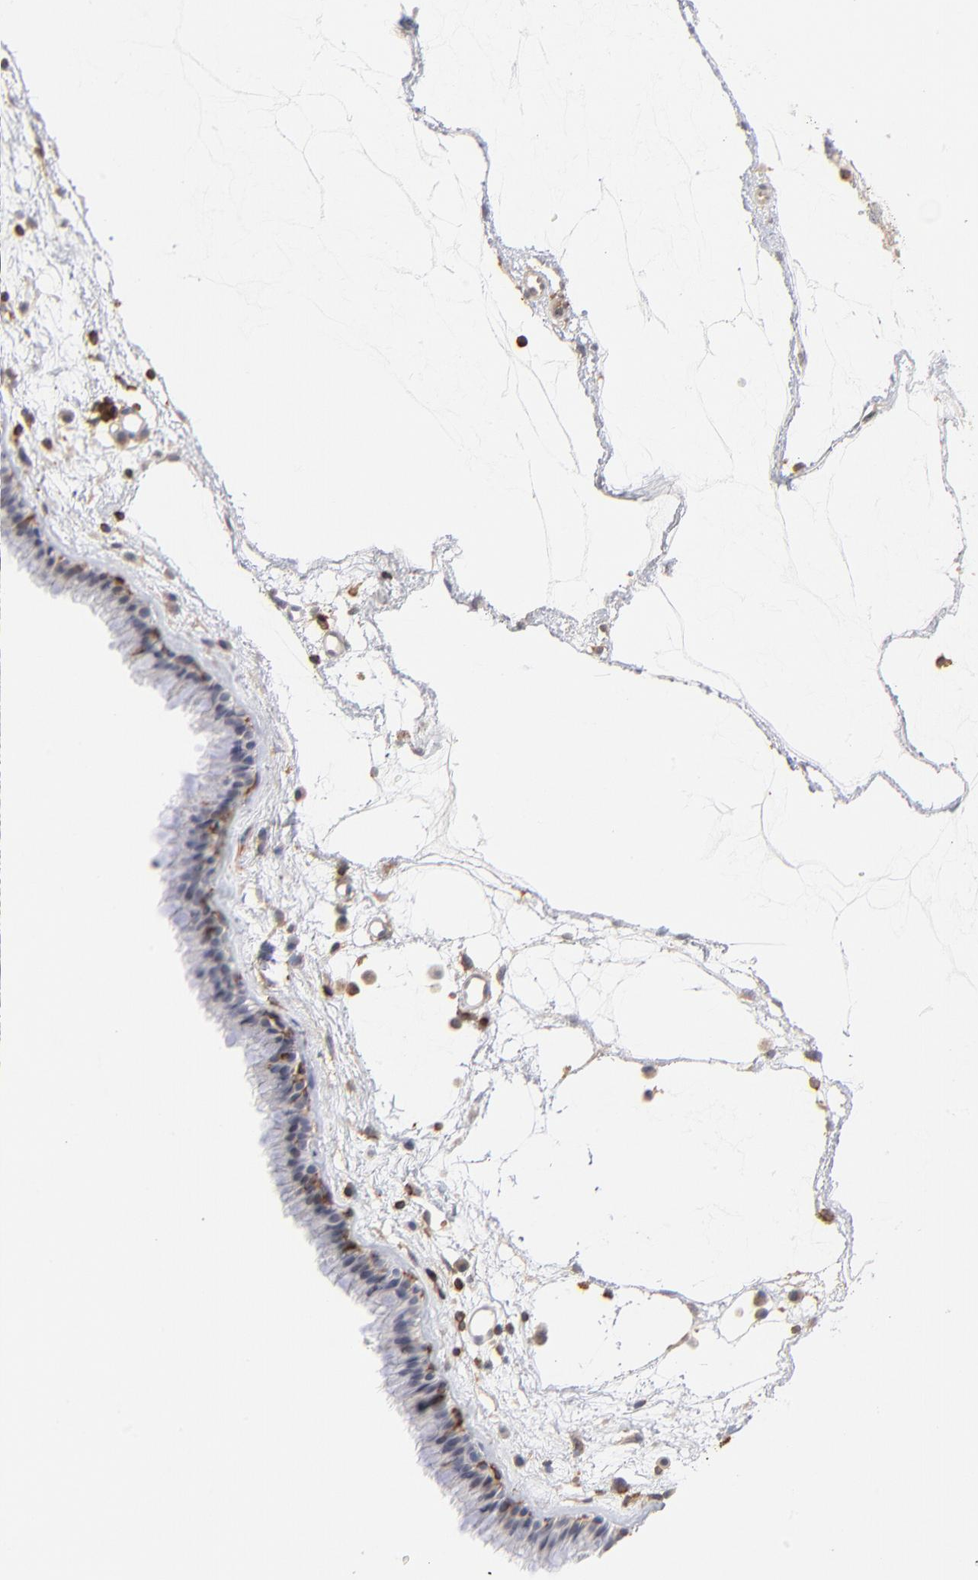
{"staining": {"intensity": "negative", "quantity": "none", "location": "none"}, "tissue": "nasopharynx", "cell_type": "Respiratory epithelial cells", "image_type": "normal", "snomed": [{"axis": "morphology", "description": "Normal tissue, NOS"}, {"axis": "morphology", "description": "Inflammation, NOS"}, {"axis": "topography", "description": "Nasopharynx"}], "caption": "There is no significant expression in respiratory epithelial cells of nasopharynx. Nuclei are stained in blue.", "gene": "WIPF1", "patient": {"sex": "male", "age": 48}}